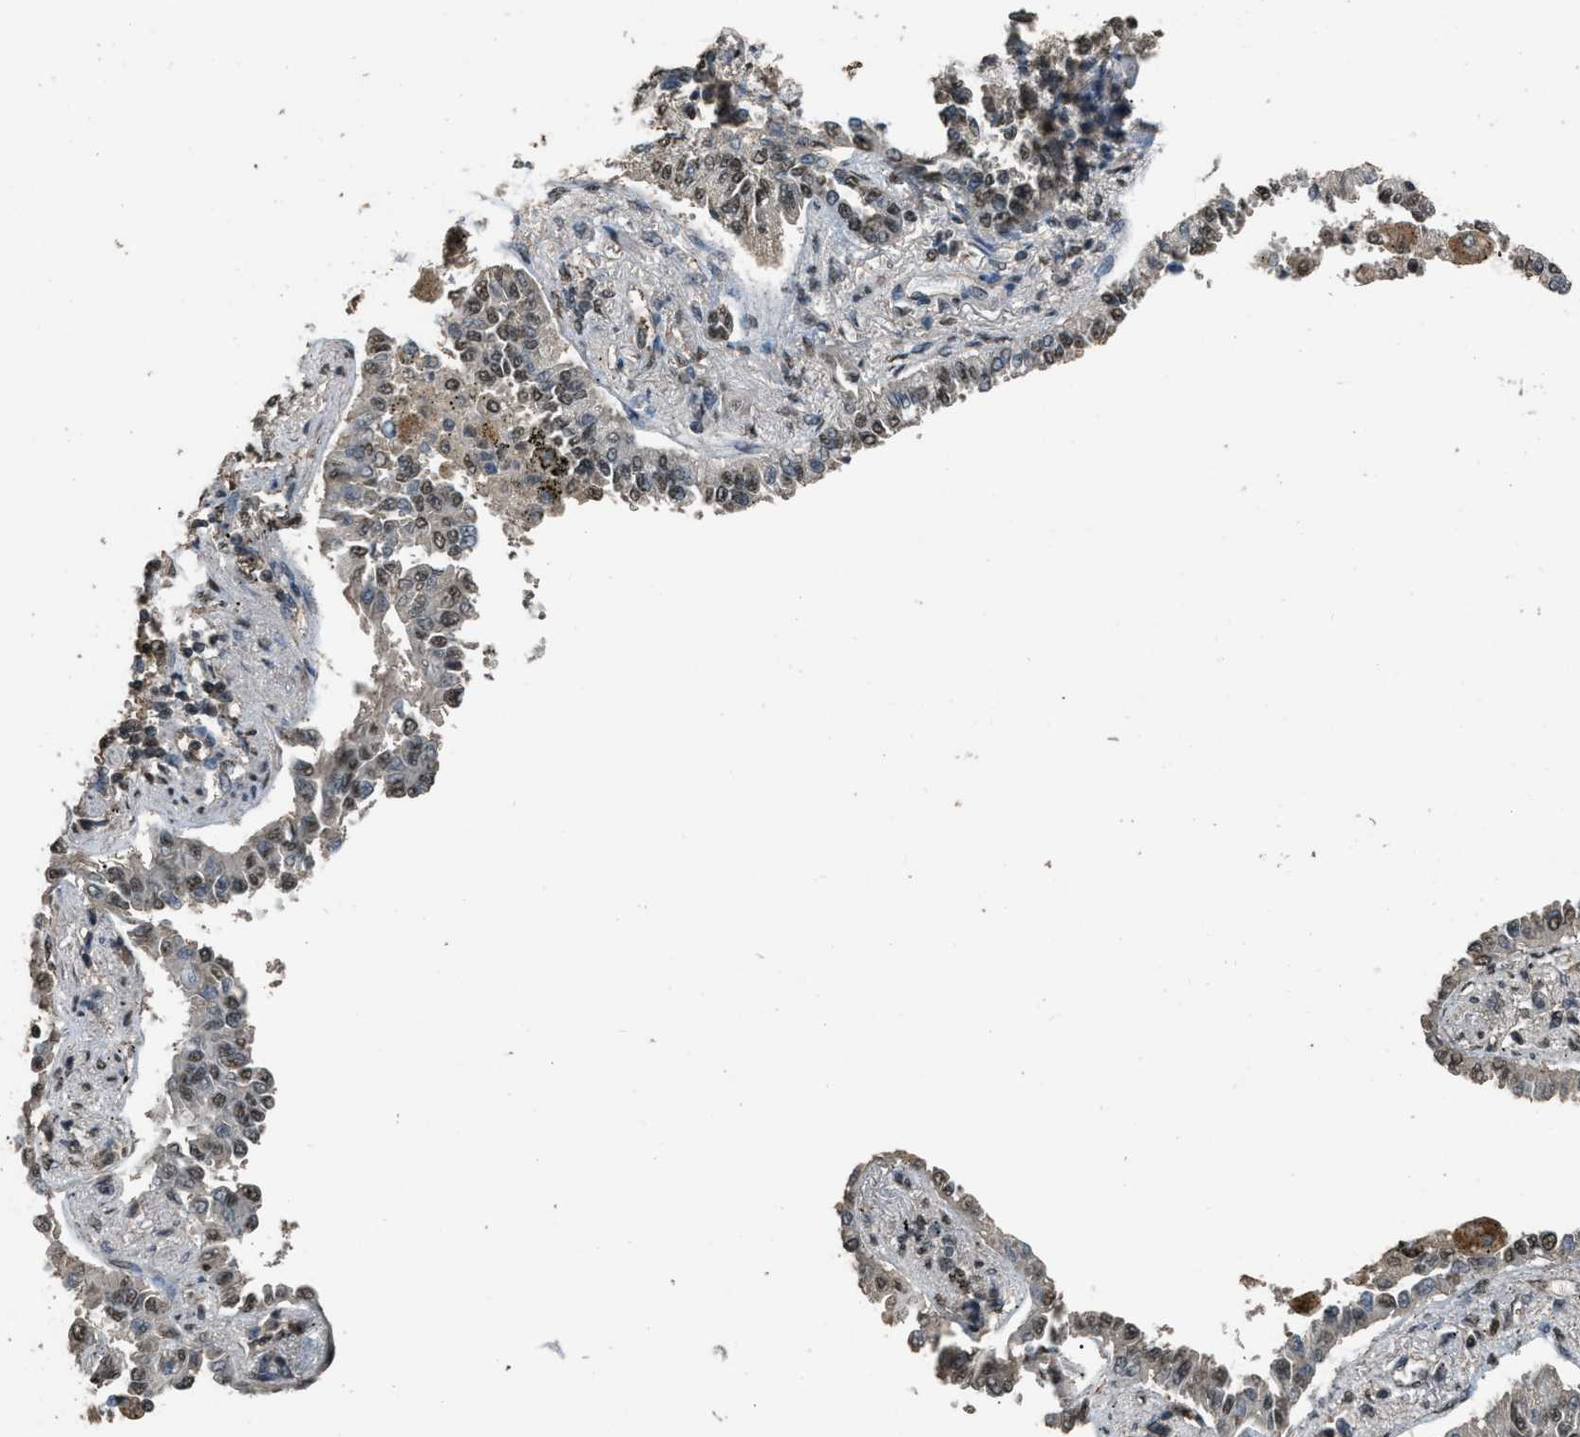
{"staining": {"intensity": "weak", "quantity": ">75%", "location": "nuclear"}, "tissue": "lung cancer", "cell_type": "Tumor cells", "image_type": "cancer", "snomed": [{"axis": "morphology", "description": "Normal tissue, NOS"}, {"axis": "morphology", "description": "Adenocarcinoma, NOS"}, {"axis": "topography", "description": "Lung"}], "caption": "Tumor cells exhibit low levels of weak nuclear staining in approximately >75% of cells in human lung cancer (adenocarcinoma). Using DAB (3,3'-diaminobenzidine) (brown) and hematoxylin (blue) stains, captured at high magnification using brightfield microscopy.", "gene": "SERTAD2", "patient": {"sex": "male", "age": 59}}